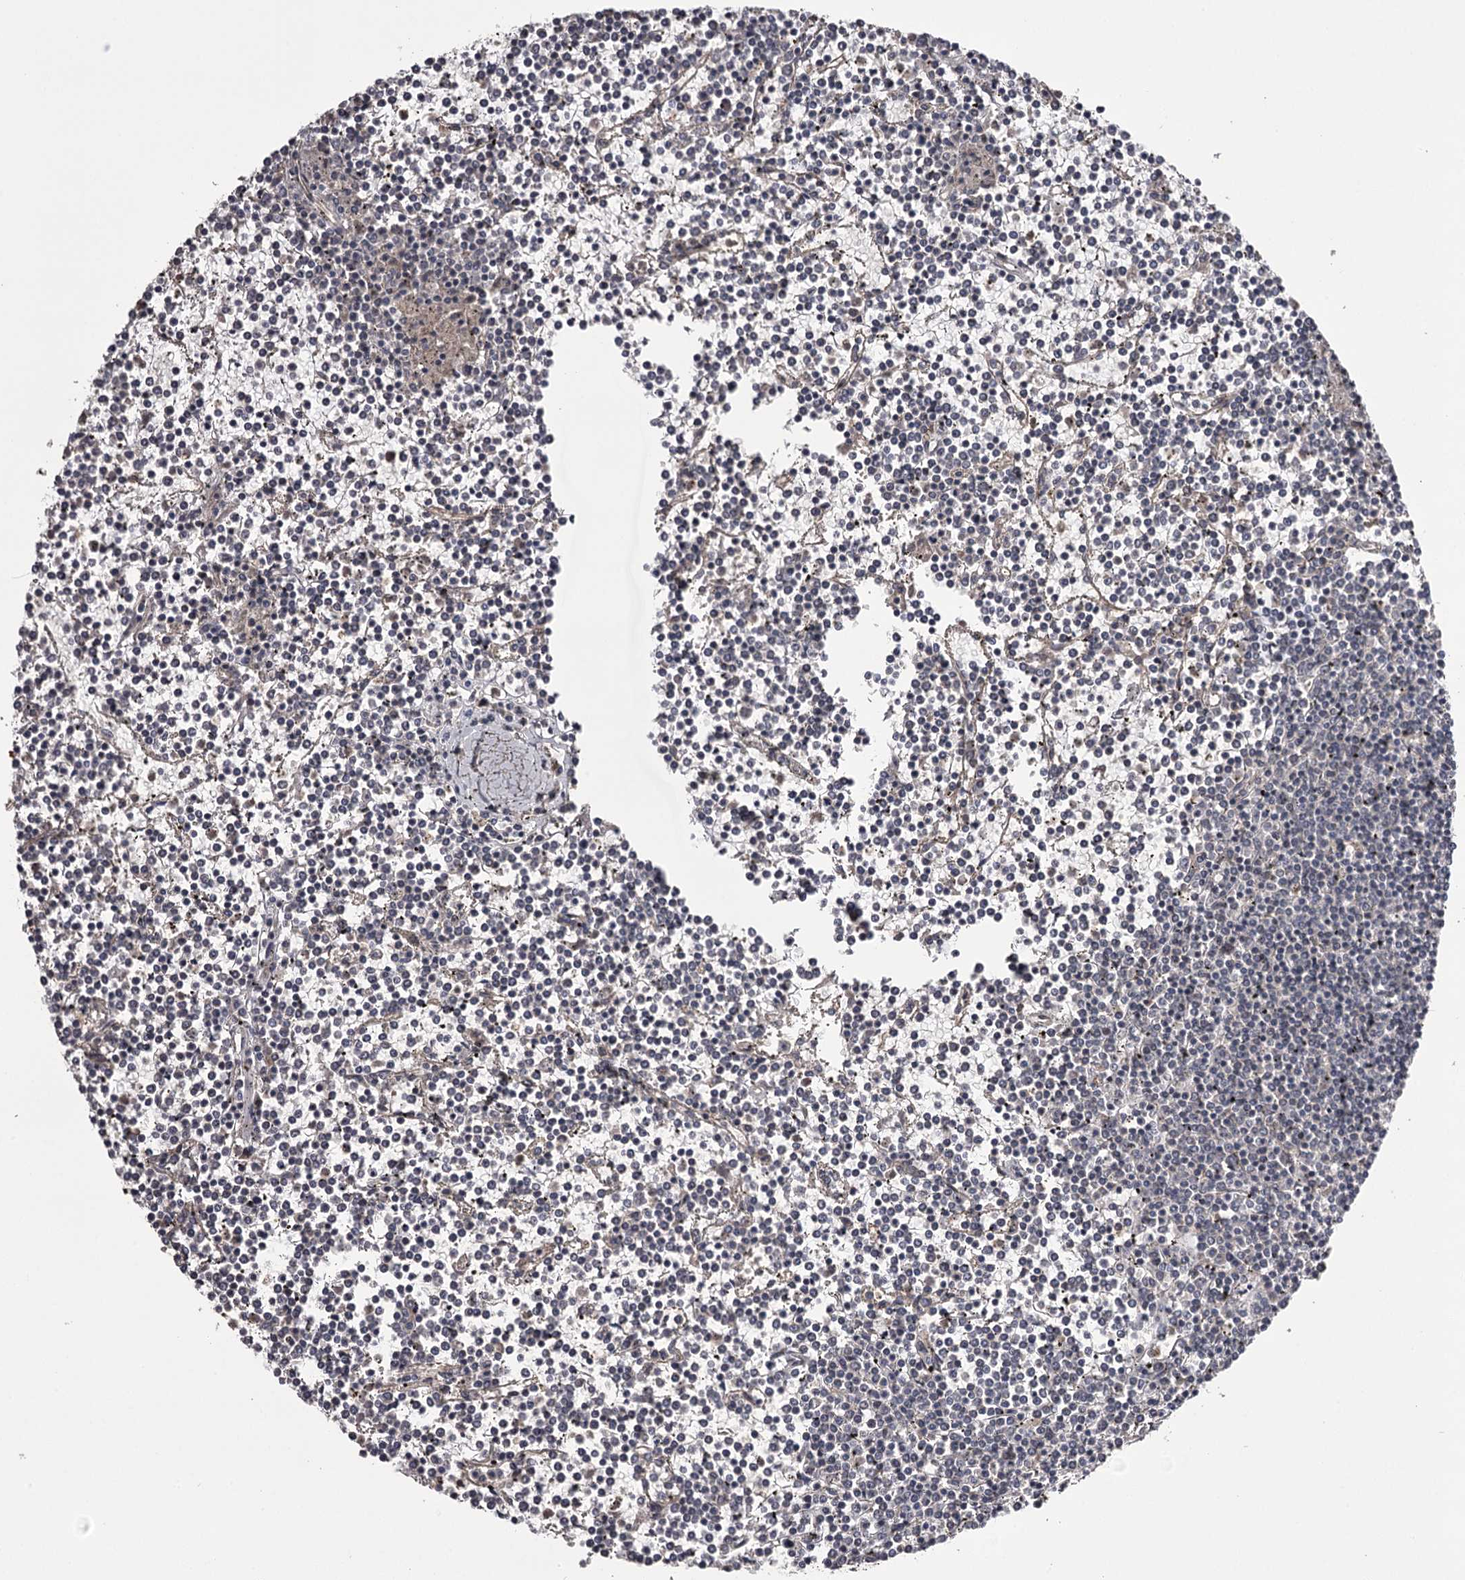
{"staining": {"intensity": "negative", "quantity": "none", "location": "none"}, "tissue": "lymphoma", "cell_type": "Tumor cells", "image_type": "cancer", "snomed": [{"axis": "morphology", "description": "Malignant lymphoma, non-Hodgkin's type, Low grade"}, {"axis": "topography", "description": "Spleen"}], "caption": "An immunohistochemistry (IHC) micrograph of lymphoma is shown. There is no staining in tumor cells of lymphoma.", "gene": "CWF19L2", "patient": {"sex": "female", "age": 19}}